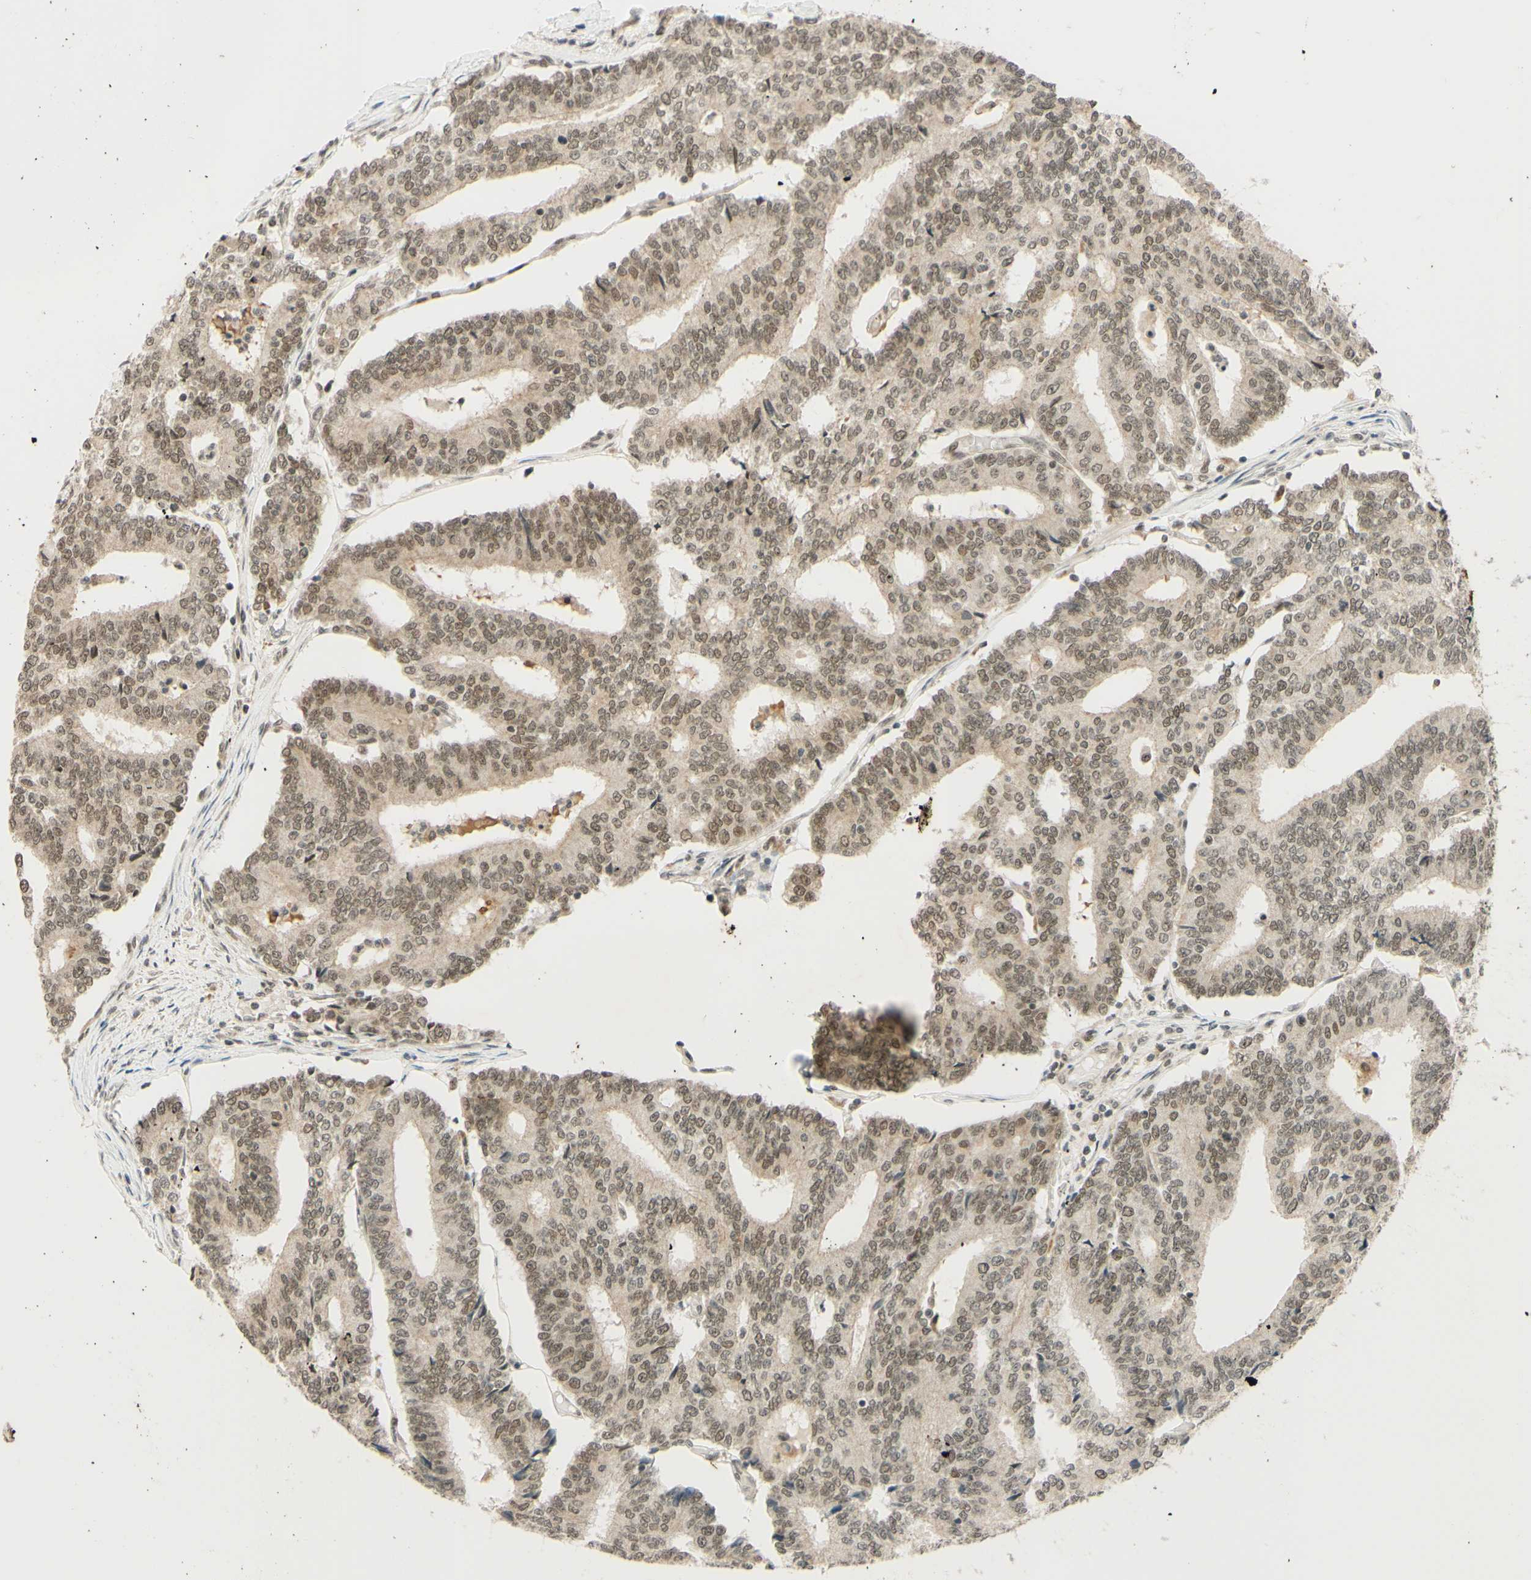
{"staining": {"intensity": "weak", "quantity": ">75%", "location": "nuclear"}, "tissue": "prostate cancer", "cell_type": "Tumor cells", "image_type": "cancer", "snomed": [{"axis": "morphology", "description": "Normal tissue, NOS"}, {"axis": "morphology", "description": "Adenocarcinoma, High grade"}, {"axis": "topography", "description": "Prostate"}, {"axis": "topography", "description": "Seminal veicle"}], "caption": "Prostate cancer stained with a brown dye shows weak nuclear positive positivity in about >75% of tumor cells.", "gene": "SMARCB1", "patient": {"sex": "male", "age": 55}}